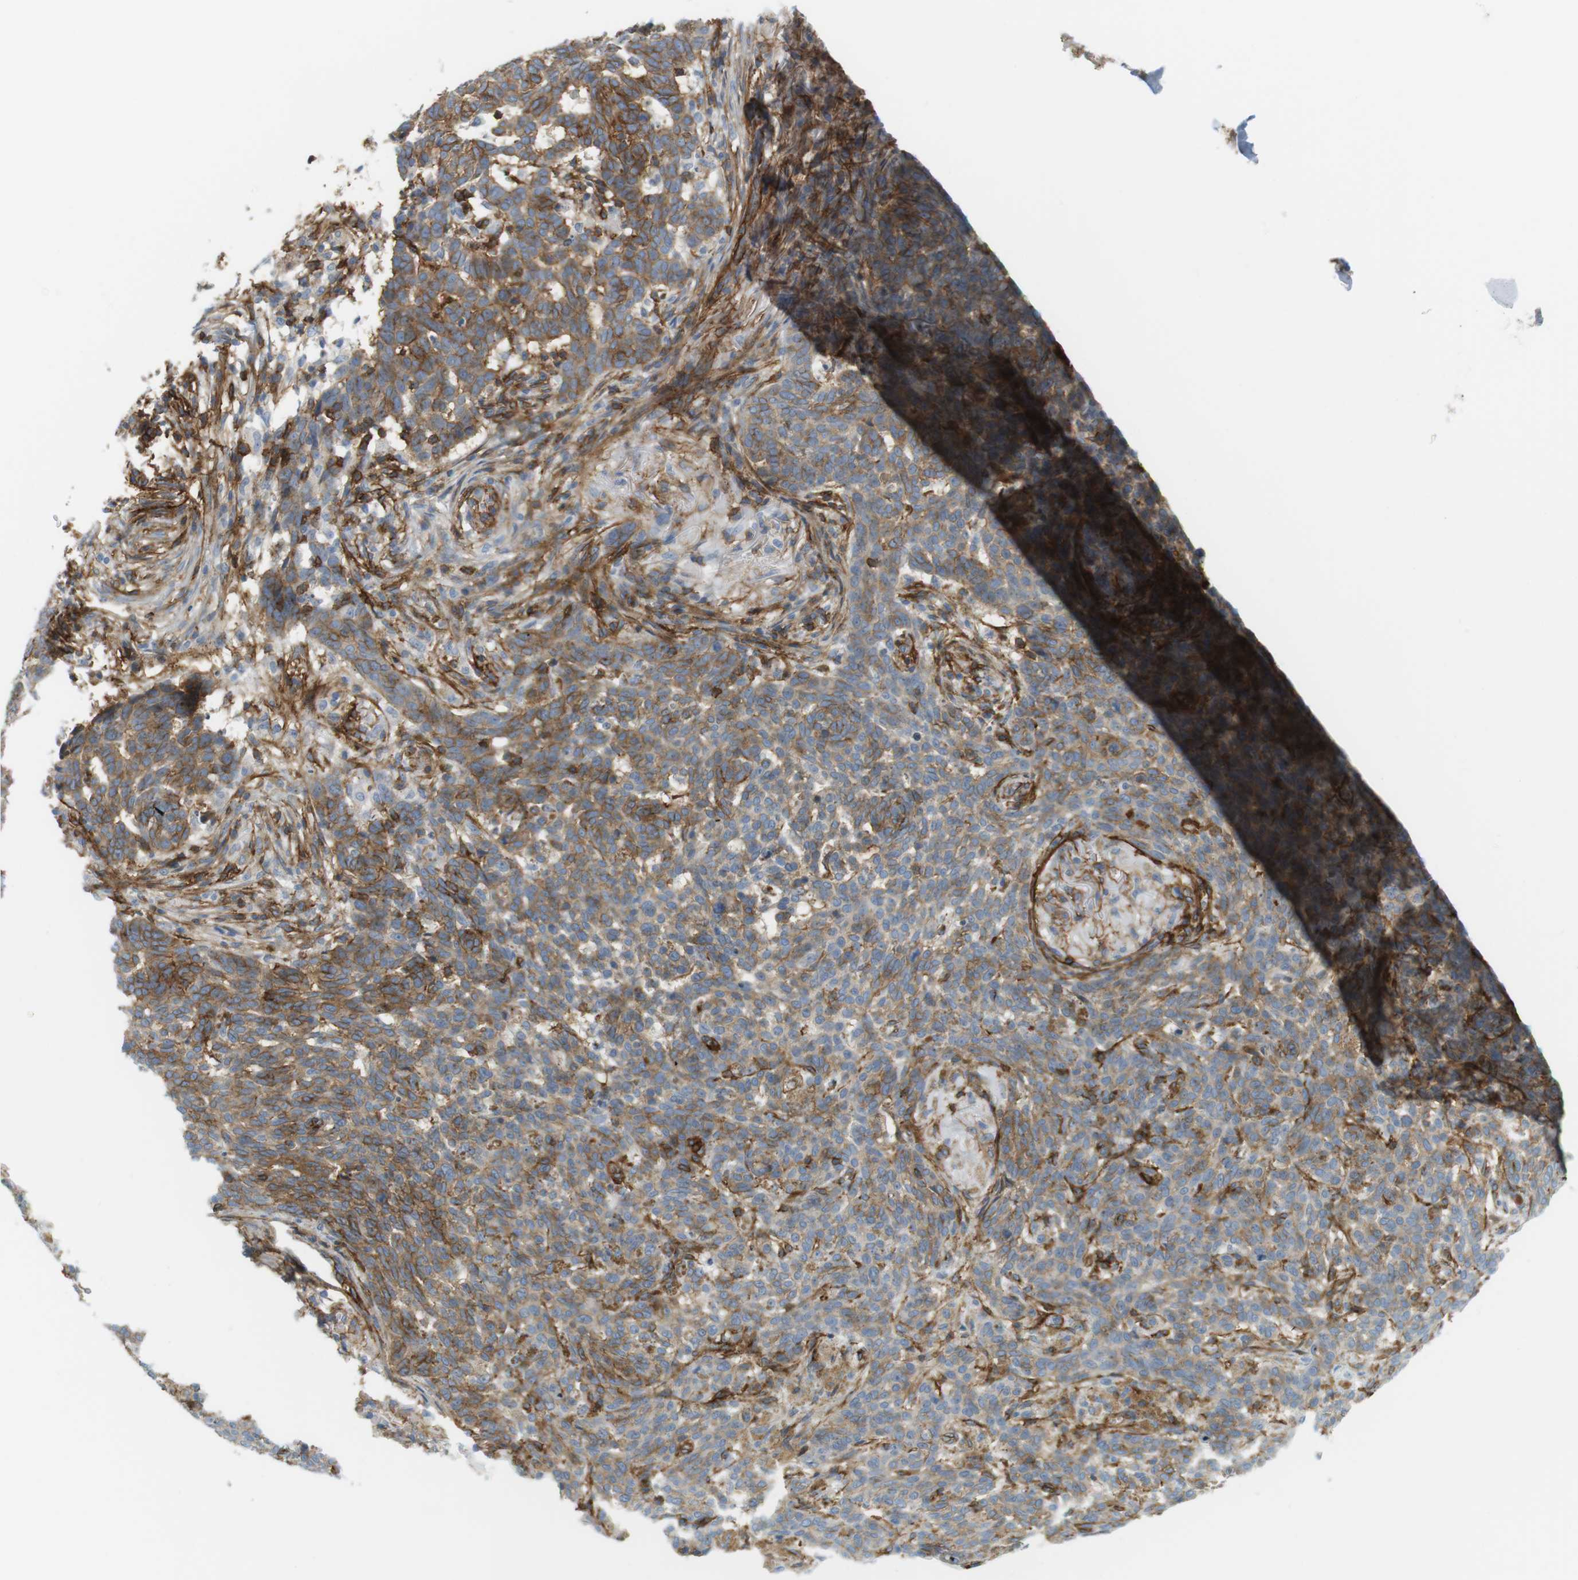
{"staining": {"intensity": "moderate", "quantity": ">75%", "location": "cytoplasmic/membranous"}, "tissue": "skin cancer", "cell_type": "Tumor cells", "image_type": "cancer", "snomed": [{"axis": "morphology", "description": "Basal cell carcinoma"}, {"axis": "topography", "description": "Skin"}], "caption": "A high-resolution photomicrograph shows IHC staining of basal cell carcinoma (skin), which displays moderate cytoplasmic/membranous expression in about >75% of tumor cells.", "gene": "F2R", "patient": {"sex": "male", "age": 85}}